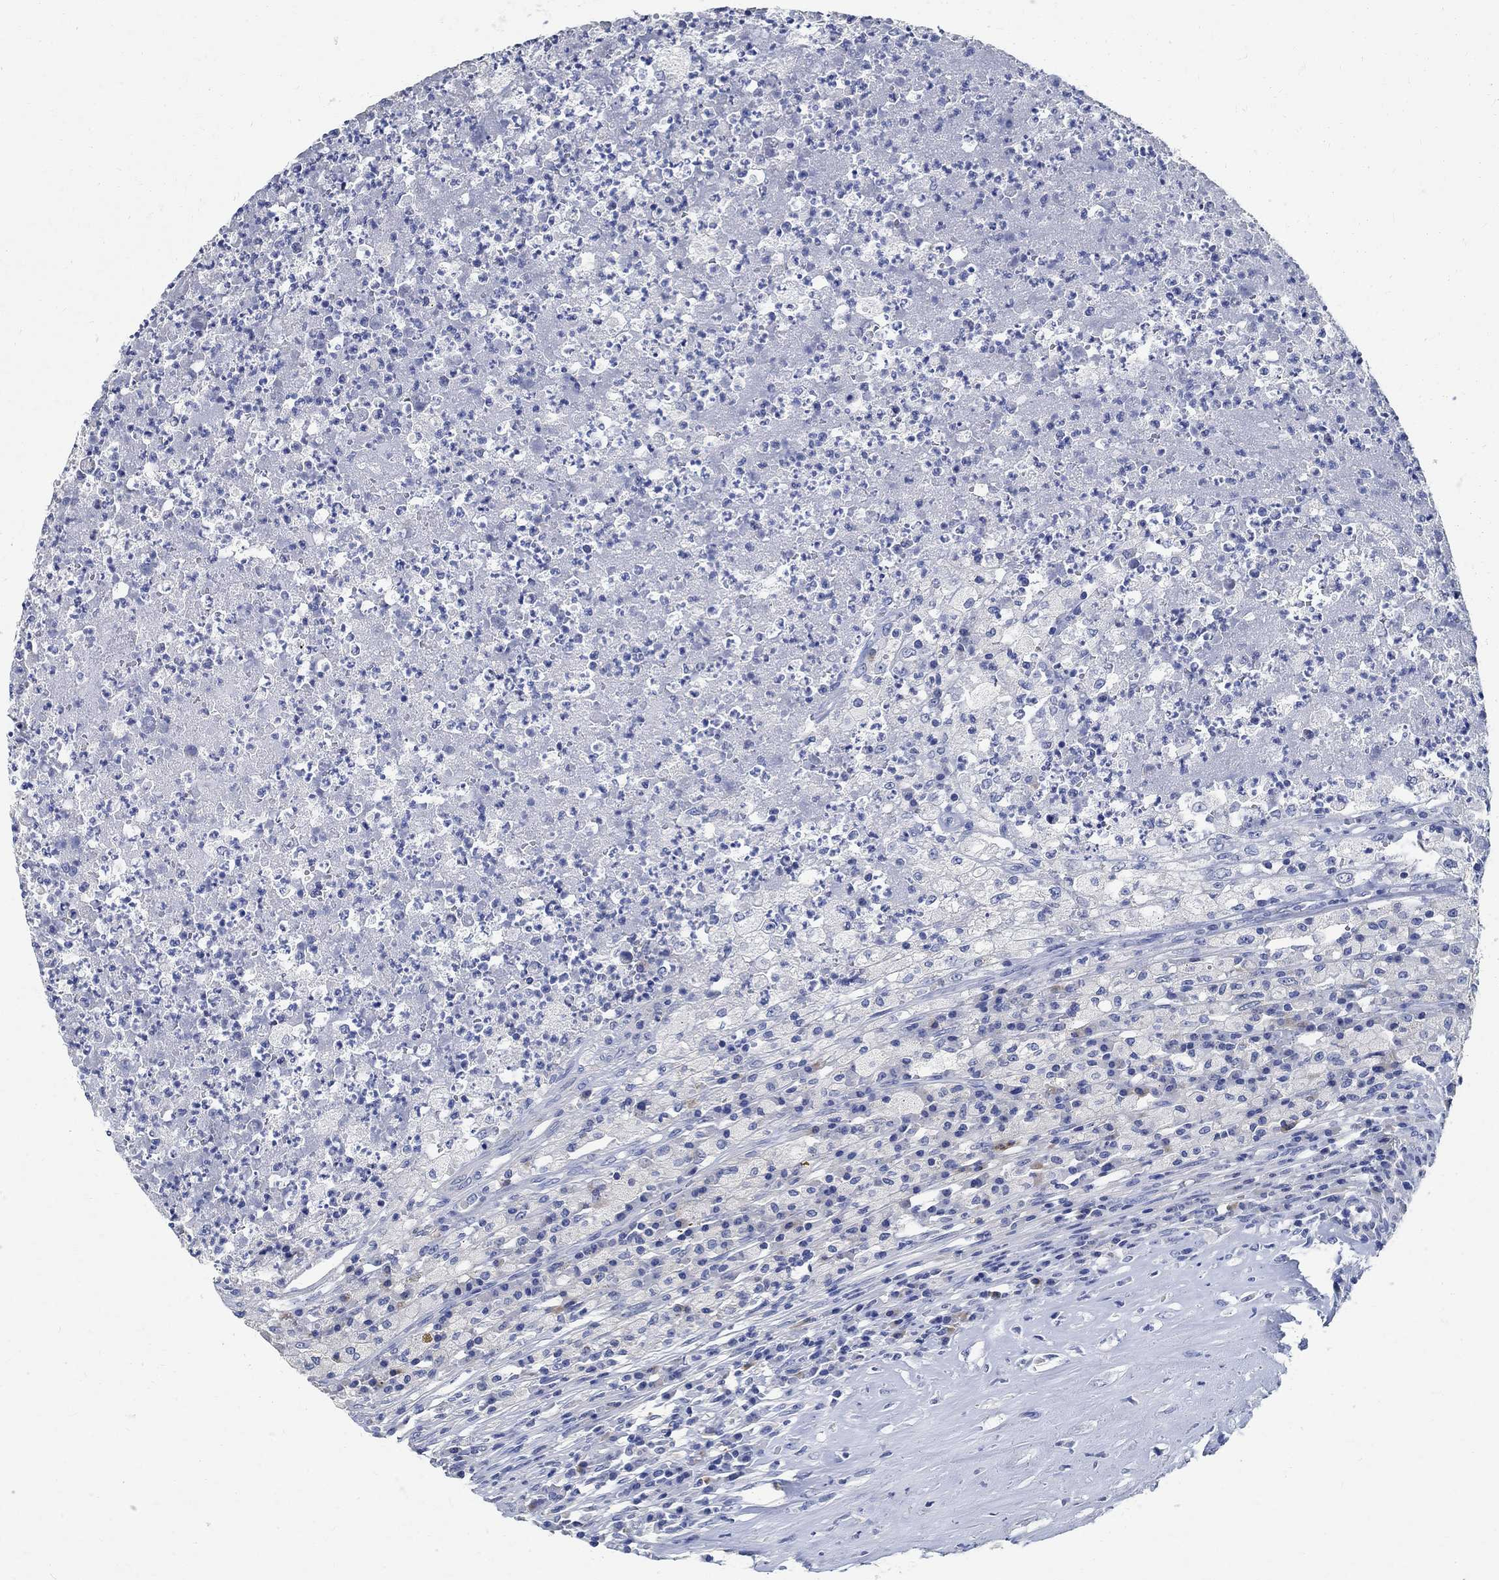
{"staining": {"intensity": "negative", "quantity": "none", "location": "none"}, "tissue": "testis cancer", "cell_type": "Tumor cells", "image_type": "cancer", "snomed": [{"axis": "morphology", "description": "Necrosis, NOS"}, {"axis": "morphology", "description": "Carcinoma, Embryonal, NOS"}, {"axis": "topography", "description": "Testis"}], "caption": "Immunohistochemical staining of human testis cancer (embryonal carcinoma) shows no significant positivity in tumor cells.", "gene": "PRX", "patient": {"sex": "male", "age": 19}}